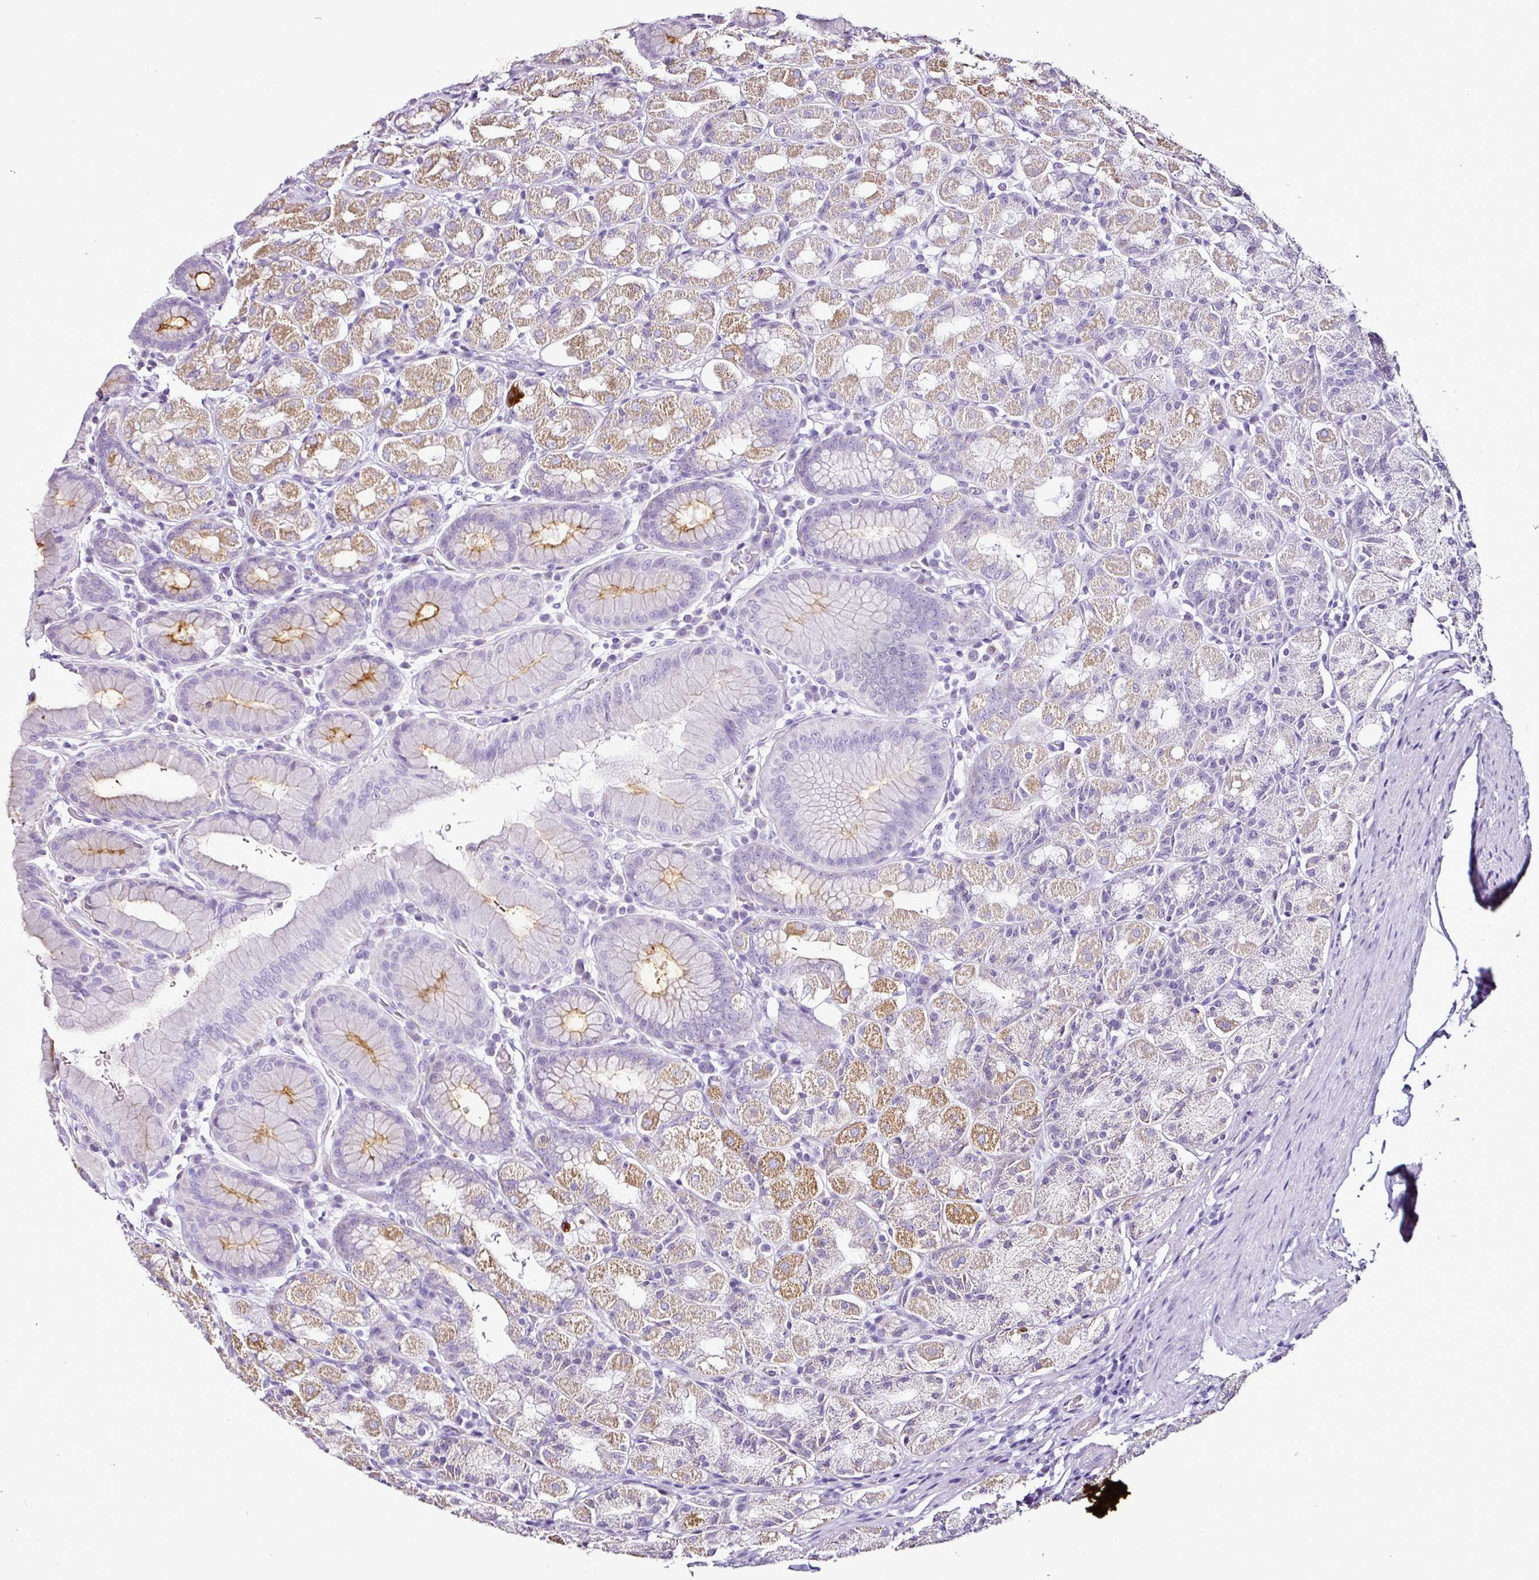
{"staining": {"intensity": "moderate", "quantity": "25%-75%", "location": "cytoplasmic/membranous"}, "tissue": "stomach", "cell_type": "Glandular cells", "image_type": "normal", "snomed": [{"axis": "morphology", "description": "Normal tissue, NOS"}, {"axis": "topography", "description": "Stomach, upper"}, {"axis": "topography", "description": "Stomach"}], "caption": "IHC (DAB) staining of benign stomach exhibits moderate cytoplasmic/membranous protein positivity in approximately 25%-75% of glandular cells.", "gene": "DPAGT1", "patient": {"sex": "male", "age": 68}}